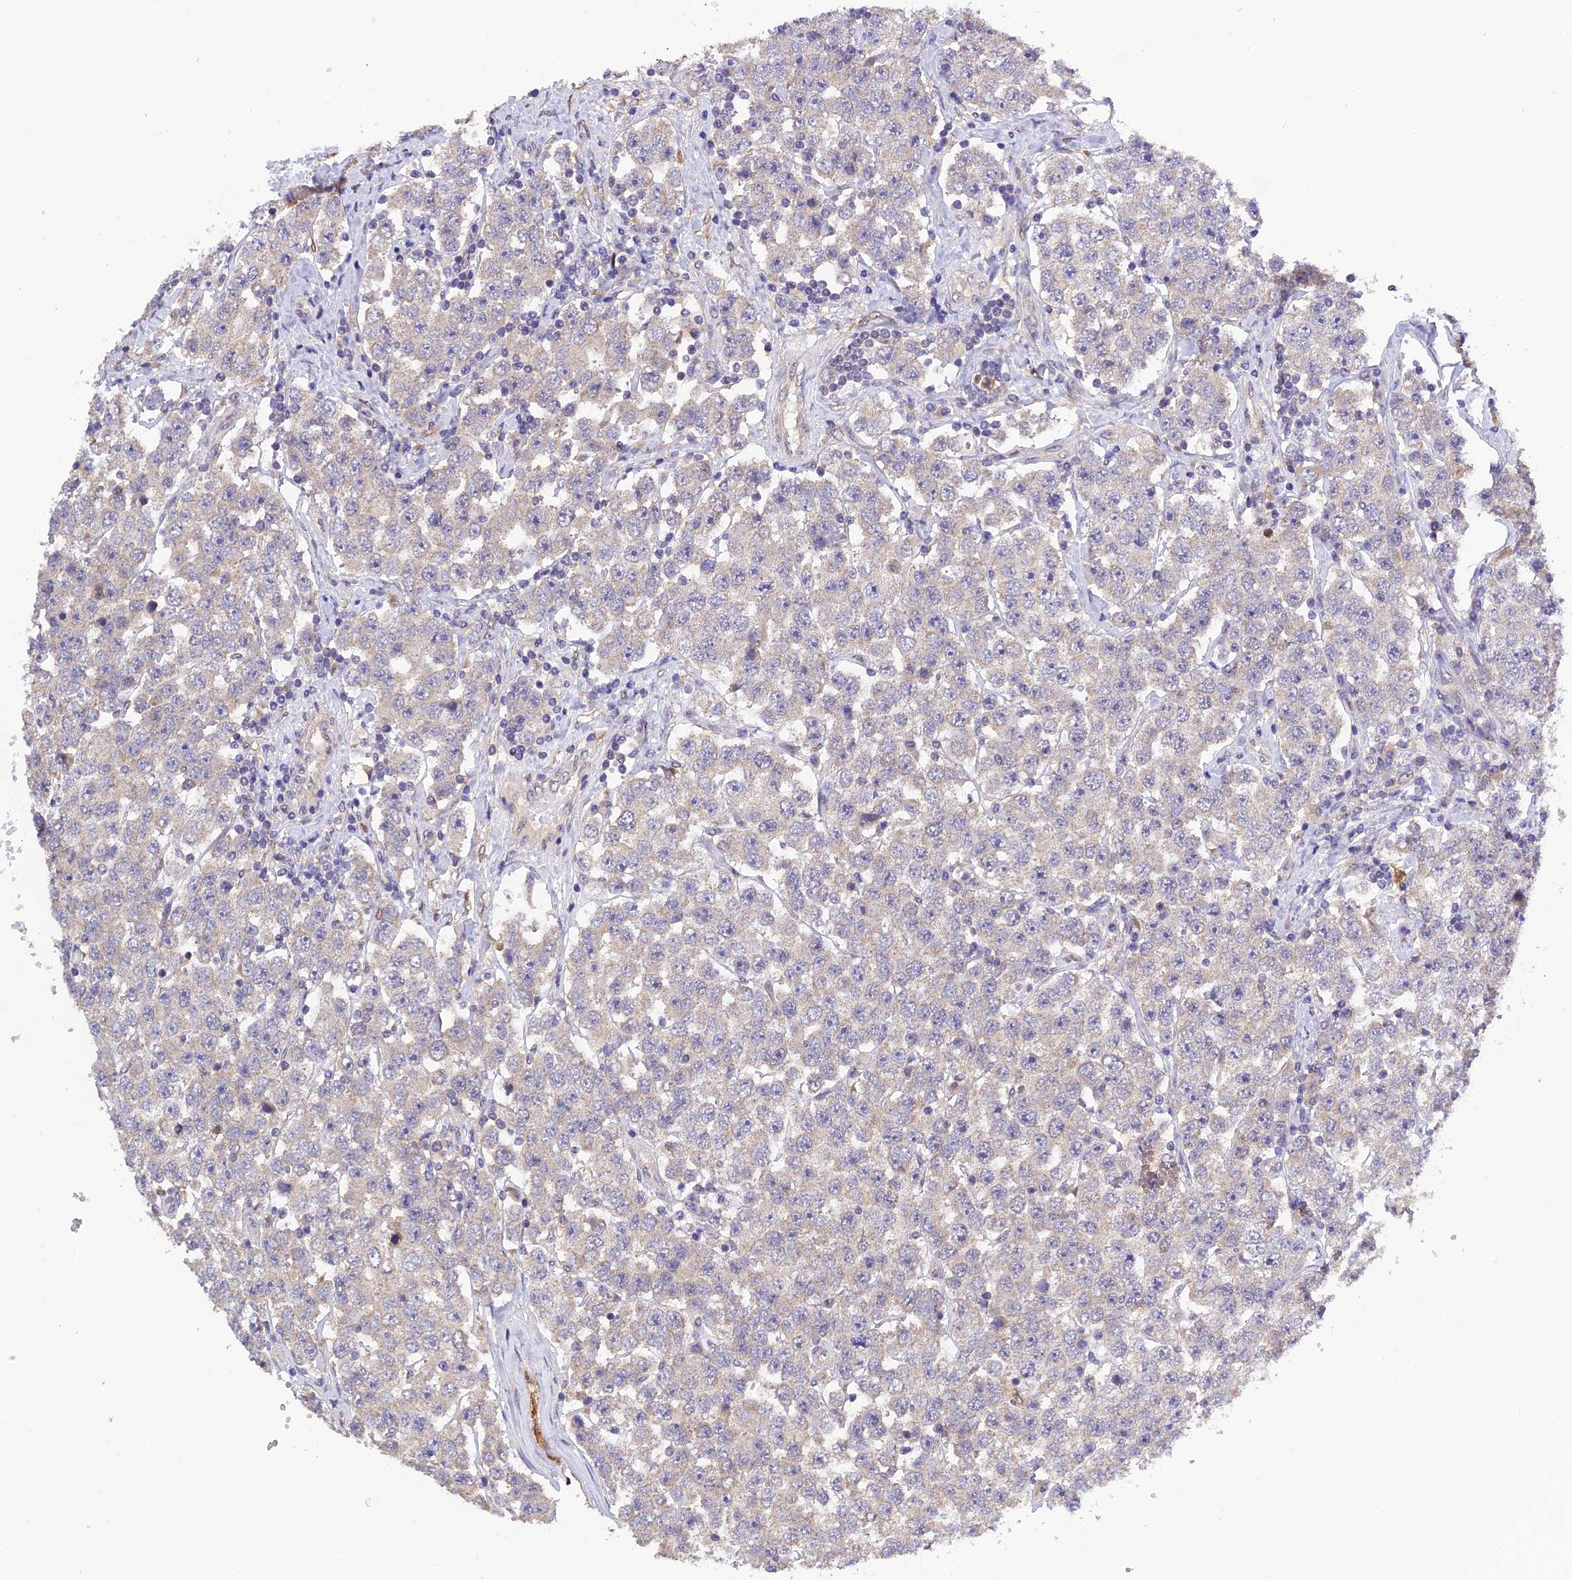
{"staining": {"intensity": "weak", "quantity": "25%-75%", "location": "cytoplasmic/membranous"}, "tissue": "testis cancer", "cell_type": "Tumor cells", "image_type": "cancer", "snomed": [{"axis": "morphology", "description": "Seminoma, NOS"}, {"axis": "topography", "description": "Testis"}], "caption": "Tumor cells demonstrate low levels of weak cytoplasmic/membranous expression in approximately 25%-75% of cells in testis cancer (seminoma). The staining was performed using DAB (3,3'-diaminobenzidine), with brown indicating positive protein expression. Nuclei are stained blue with hematoxylin.", "gene": "MNS1", "patient": {"sex": "male", "age": 28}}